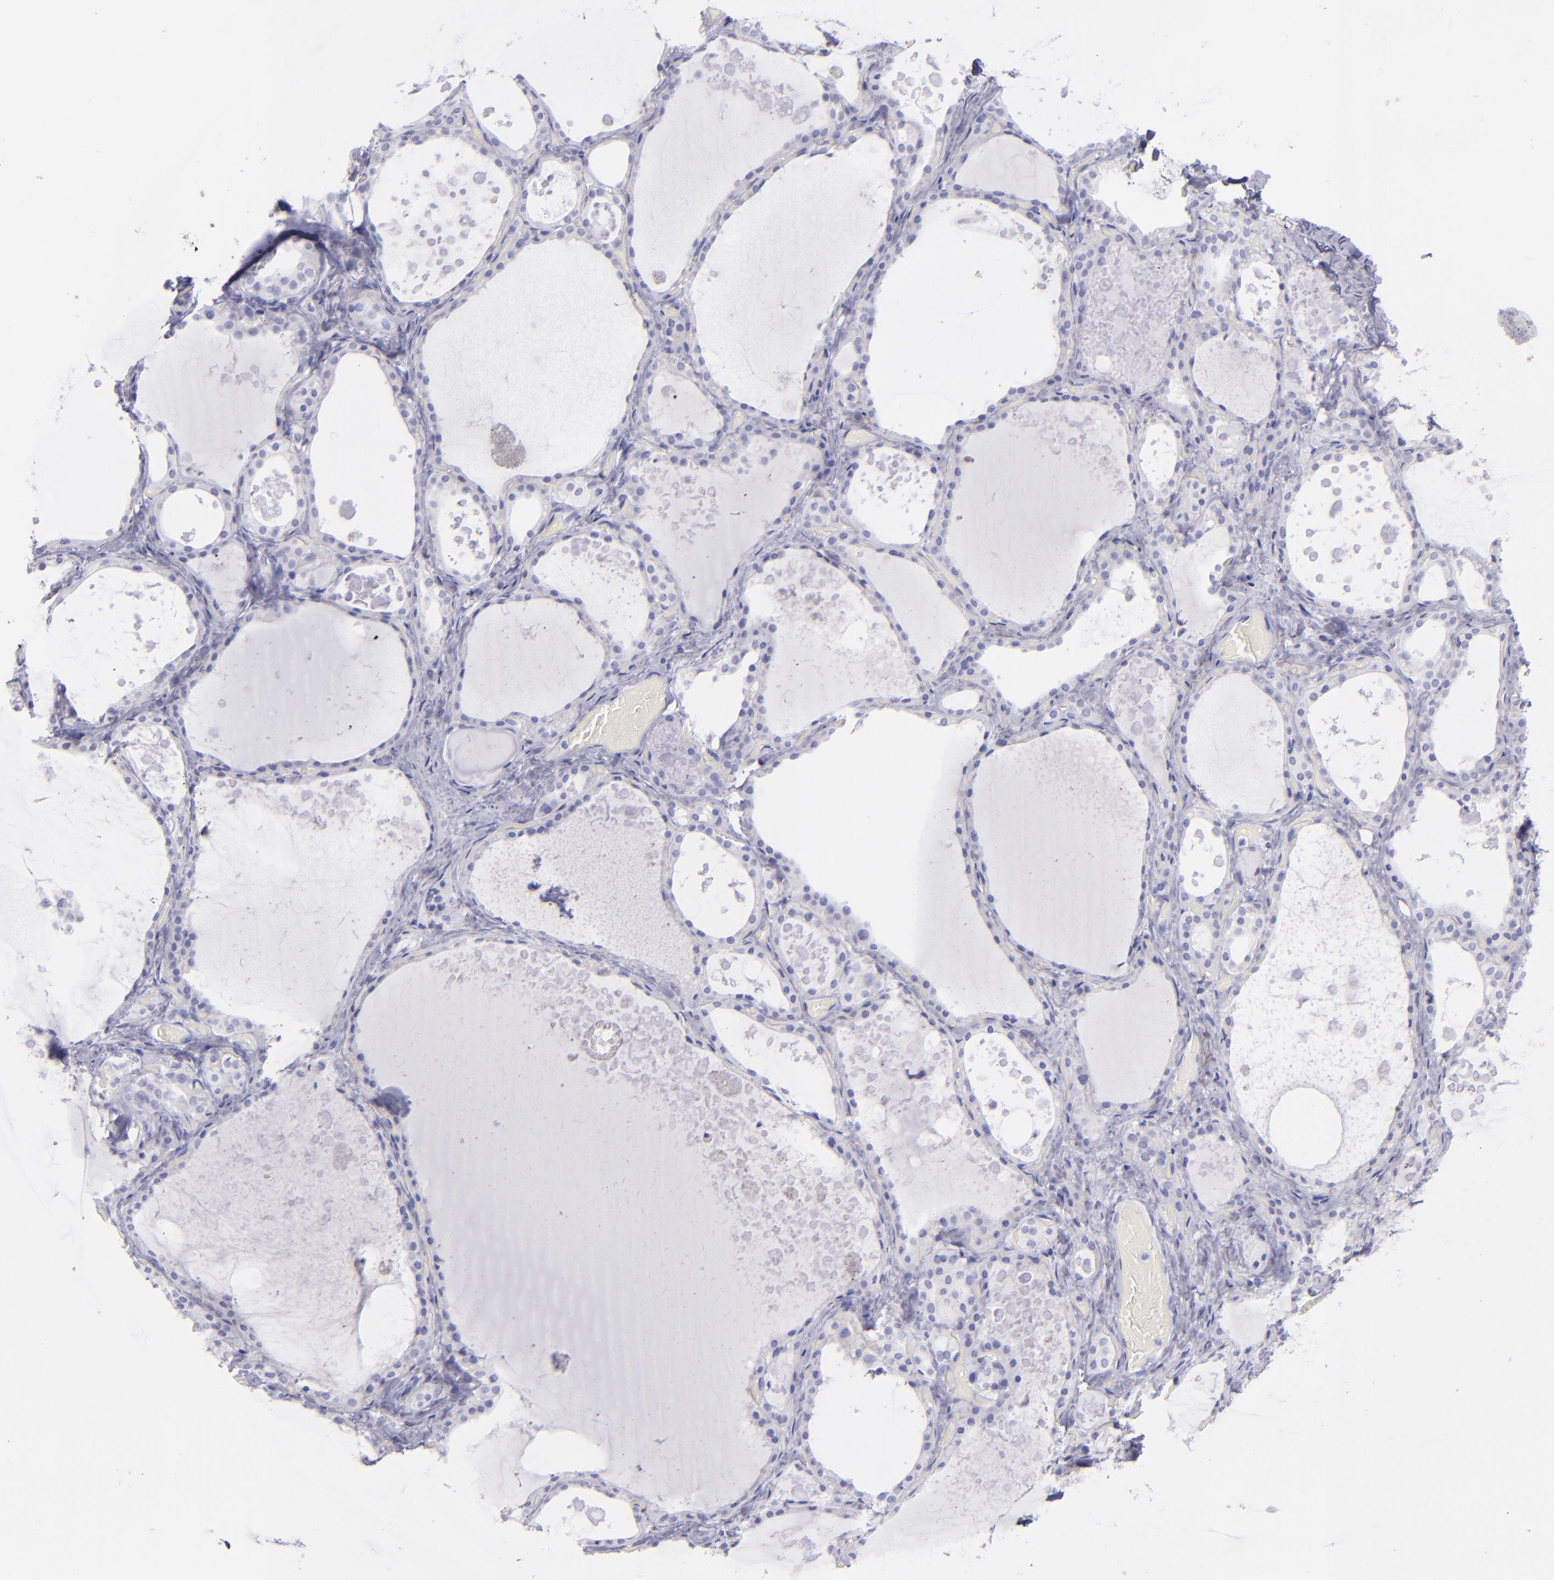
{"staining": {"intensity": "negative", "quantity": "none", "location": "none"}, "tissue": "thyroid gland", "cell_type": "Glandular cells", "image_type": "normal", "snomed": [{"axis": "morphology", "description": "Normal tissue, NOS"}, {"axis": "topography", "description": "Thyroid gland"}], "caption": "Glandular cells are negative for brown protein staining in unremarkable thyroid gland. (DAB (3,3'-diaminobenzidine) IHC, high magnification).", "gene": "CD82", "patient": {"sex": "male", "age": 61}}